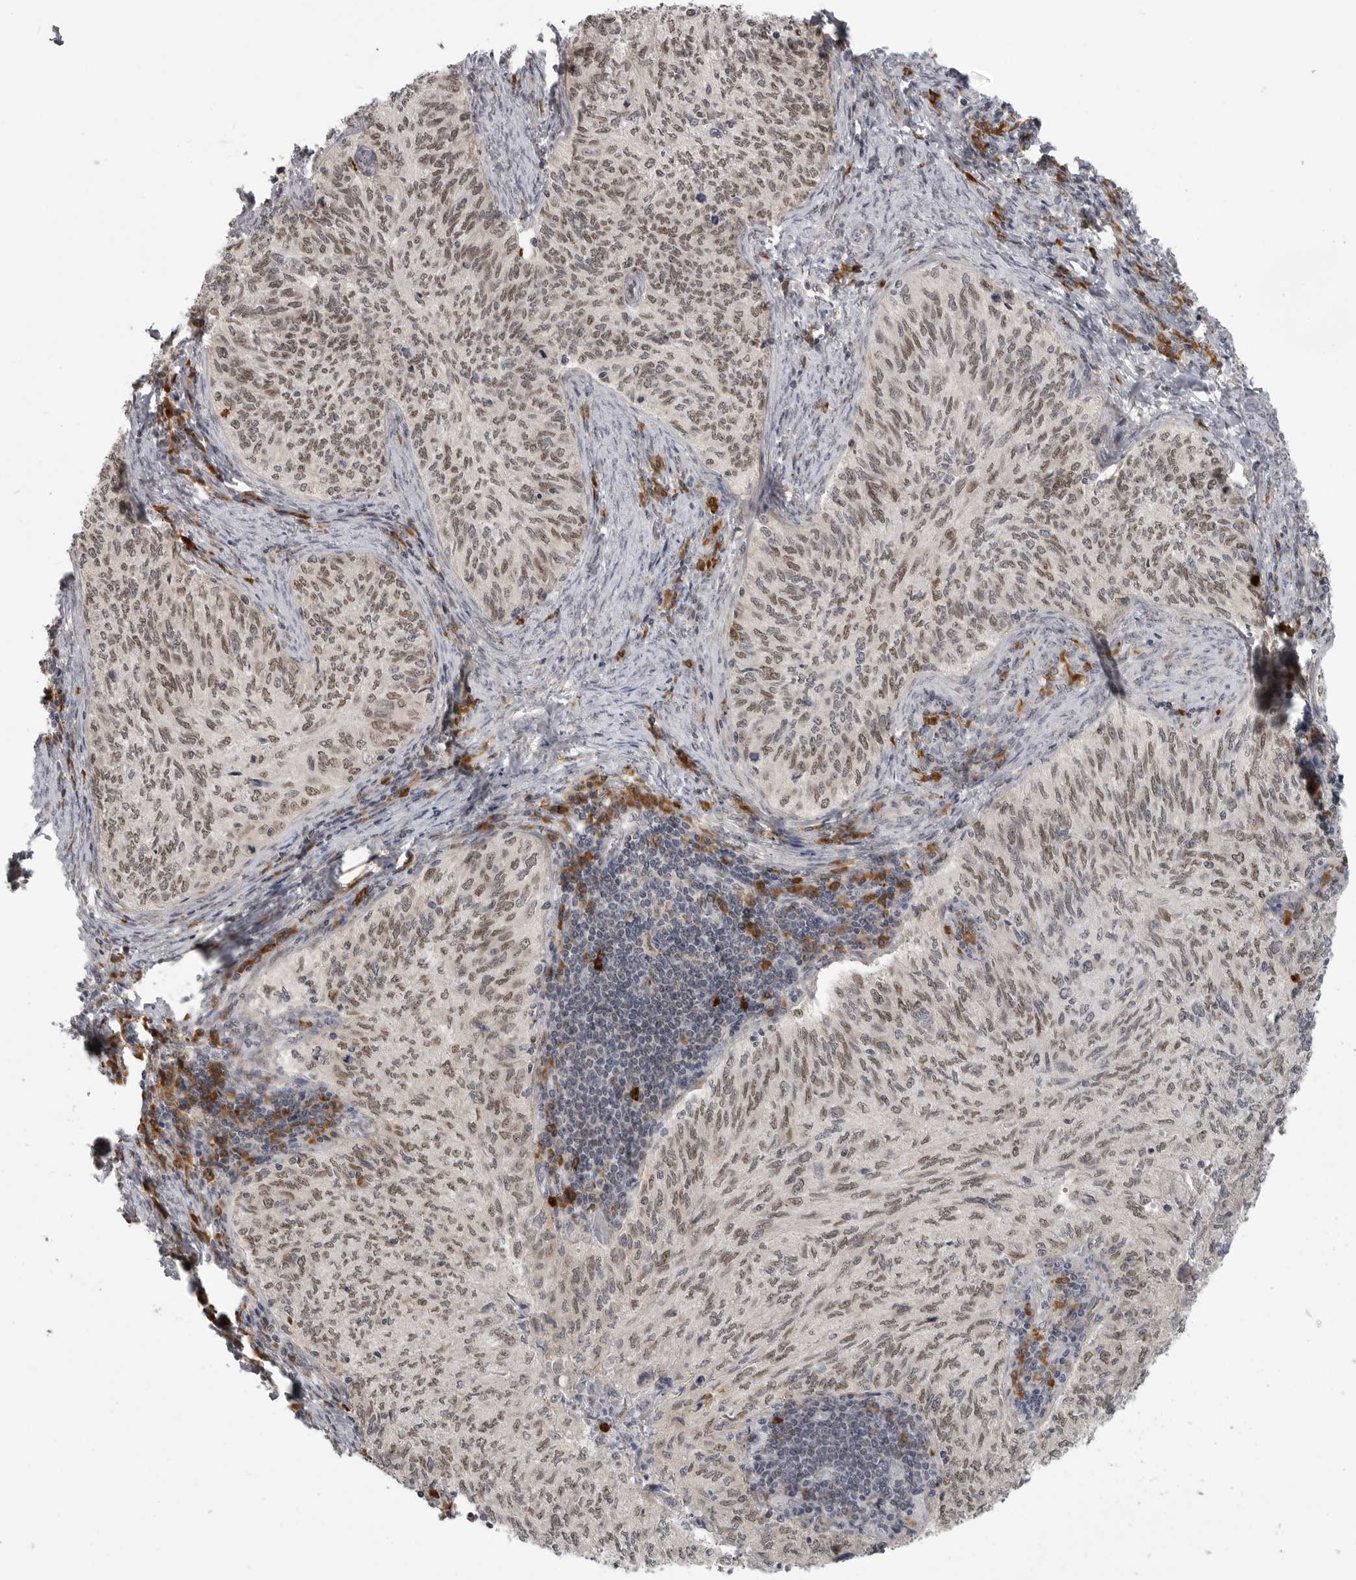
{"staining": {"intensity": "moderate", "quantity": ">75%", "location": "nuclear"}, "tissue": "cervical cancer", "cell_type": "Tumor cells", "image_type": "cancer", "snomed": [{"axis": "morphology", "description": "Squamous cell carcinoma, NOS"}, {"axis": "topography", "description": "Cervix"}], "caption": "Human squamous cell carcinoma (cervical) stained with a brown dye demonstrates moderate nuclear positive positivity in about >75% of tumor cells.", "gene": "CEP295NL", "patient": {"sex": "female", "age": 30}}